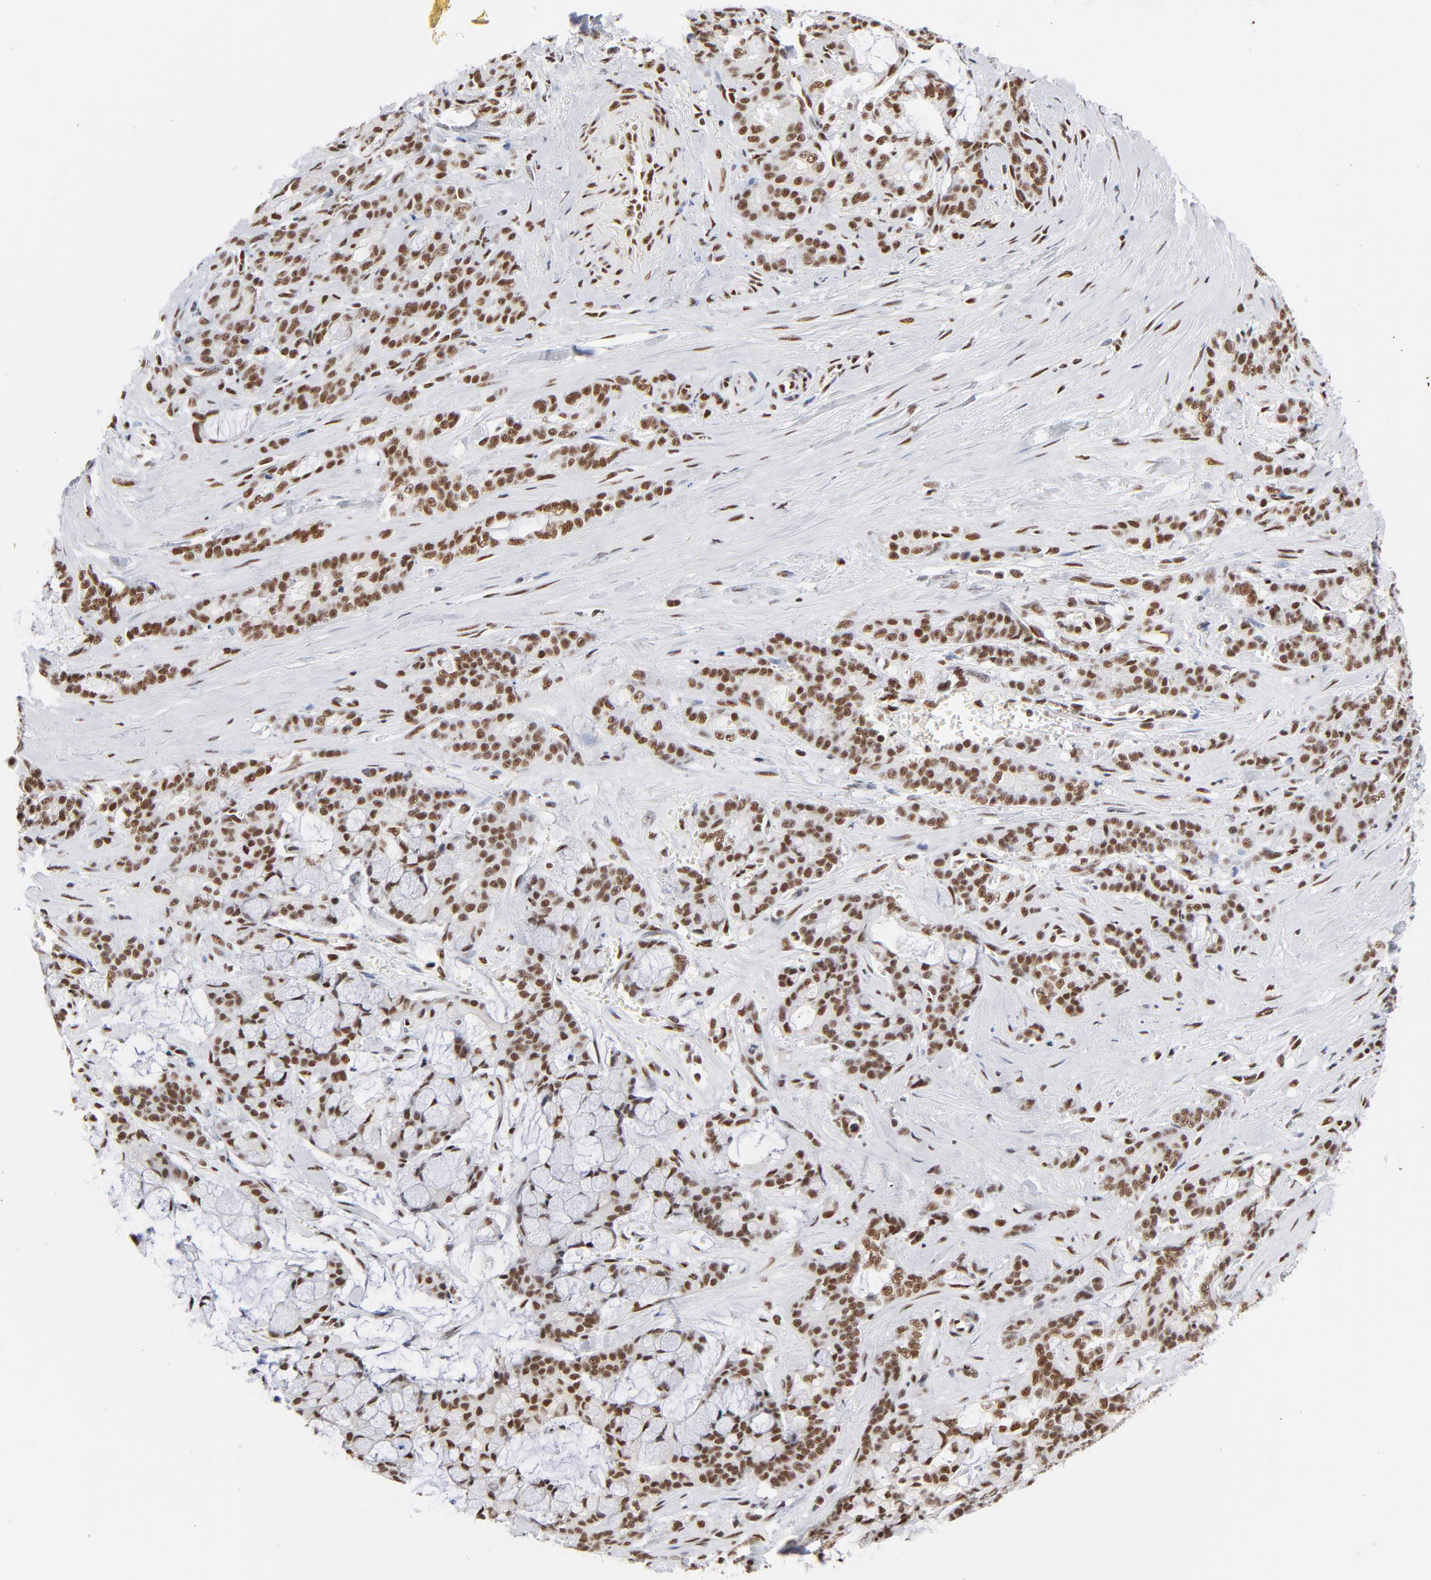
{"staining": {"intensity": "strong", "quantity": "25%-75%", "location": "nuclear"}, "tissue": "pancreatic cancer", "cell_type": "Tumor cells", "image_type": "cancer", "snomed": [{"axis": "morphology", "description": "Adenocarcinoma, NOS"}, {"axis": "topography", "description": "Pancreas"}], "caption": "The image demonstrates staining of pancreatic adenocarcinoma, revealing strong nuclear protein expression (brown color) within tumor cells.", "gene": "CREB1", "patient": {"sex": "female", "age": 73}}